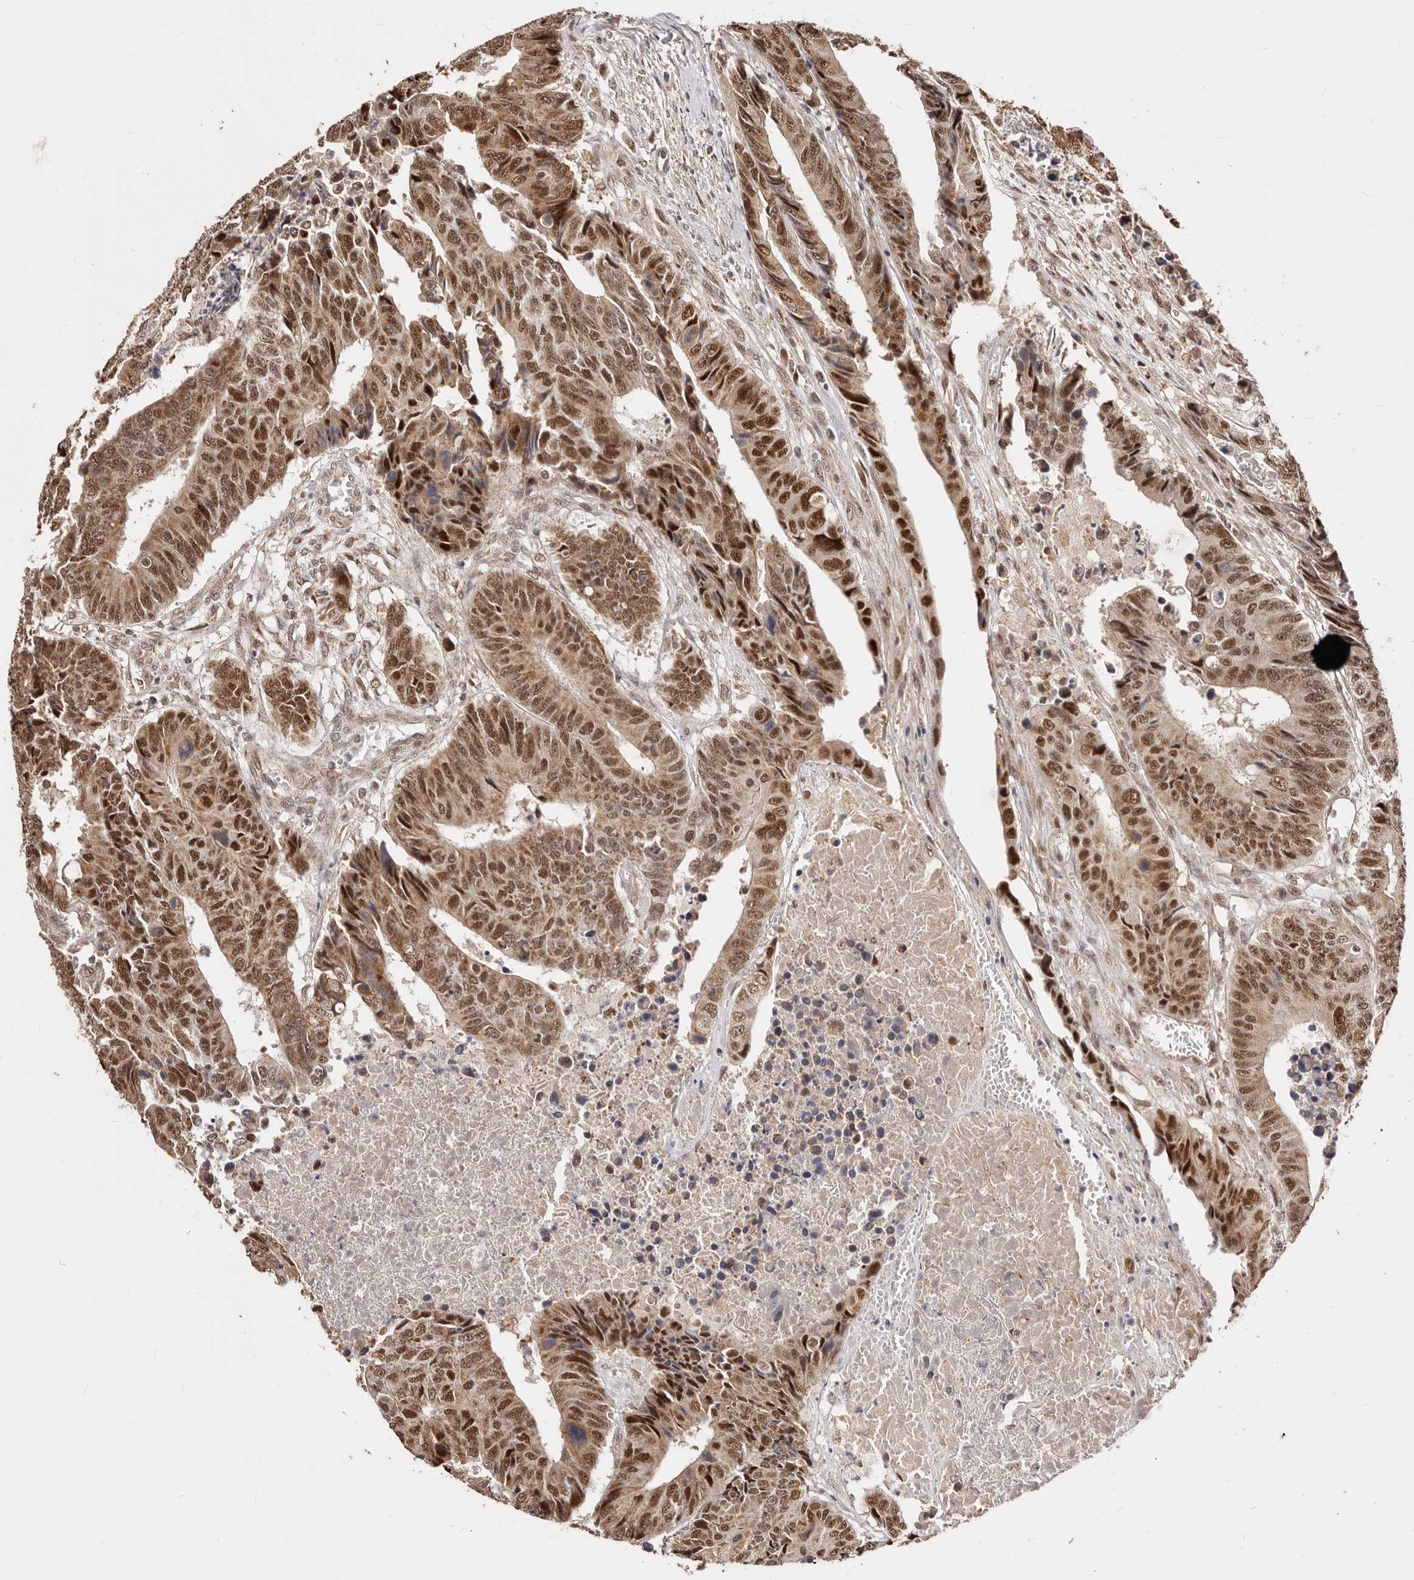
{"staining": {"intensity": "strong", "quantity": ">75%", "location": "cytoplasmic/membranous,nuclear"}, "tissue": "colorectal cancer", "cell_type": "Tumor cells", "image_type": "cancer", "snomed": [{"axis": "morphology", "description": "Adenocarcinoma, NOS"}, {"axis": "topography", "description": "Rectum"}], "caption": "A histopathology image of colorectal cancer stained for a protein reveals strong cytoplasmic/membranous and nuclear brown staining in tumor cells.", "gene": "SEC14L1", "patient": {"sex": "male", "age": 84}}